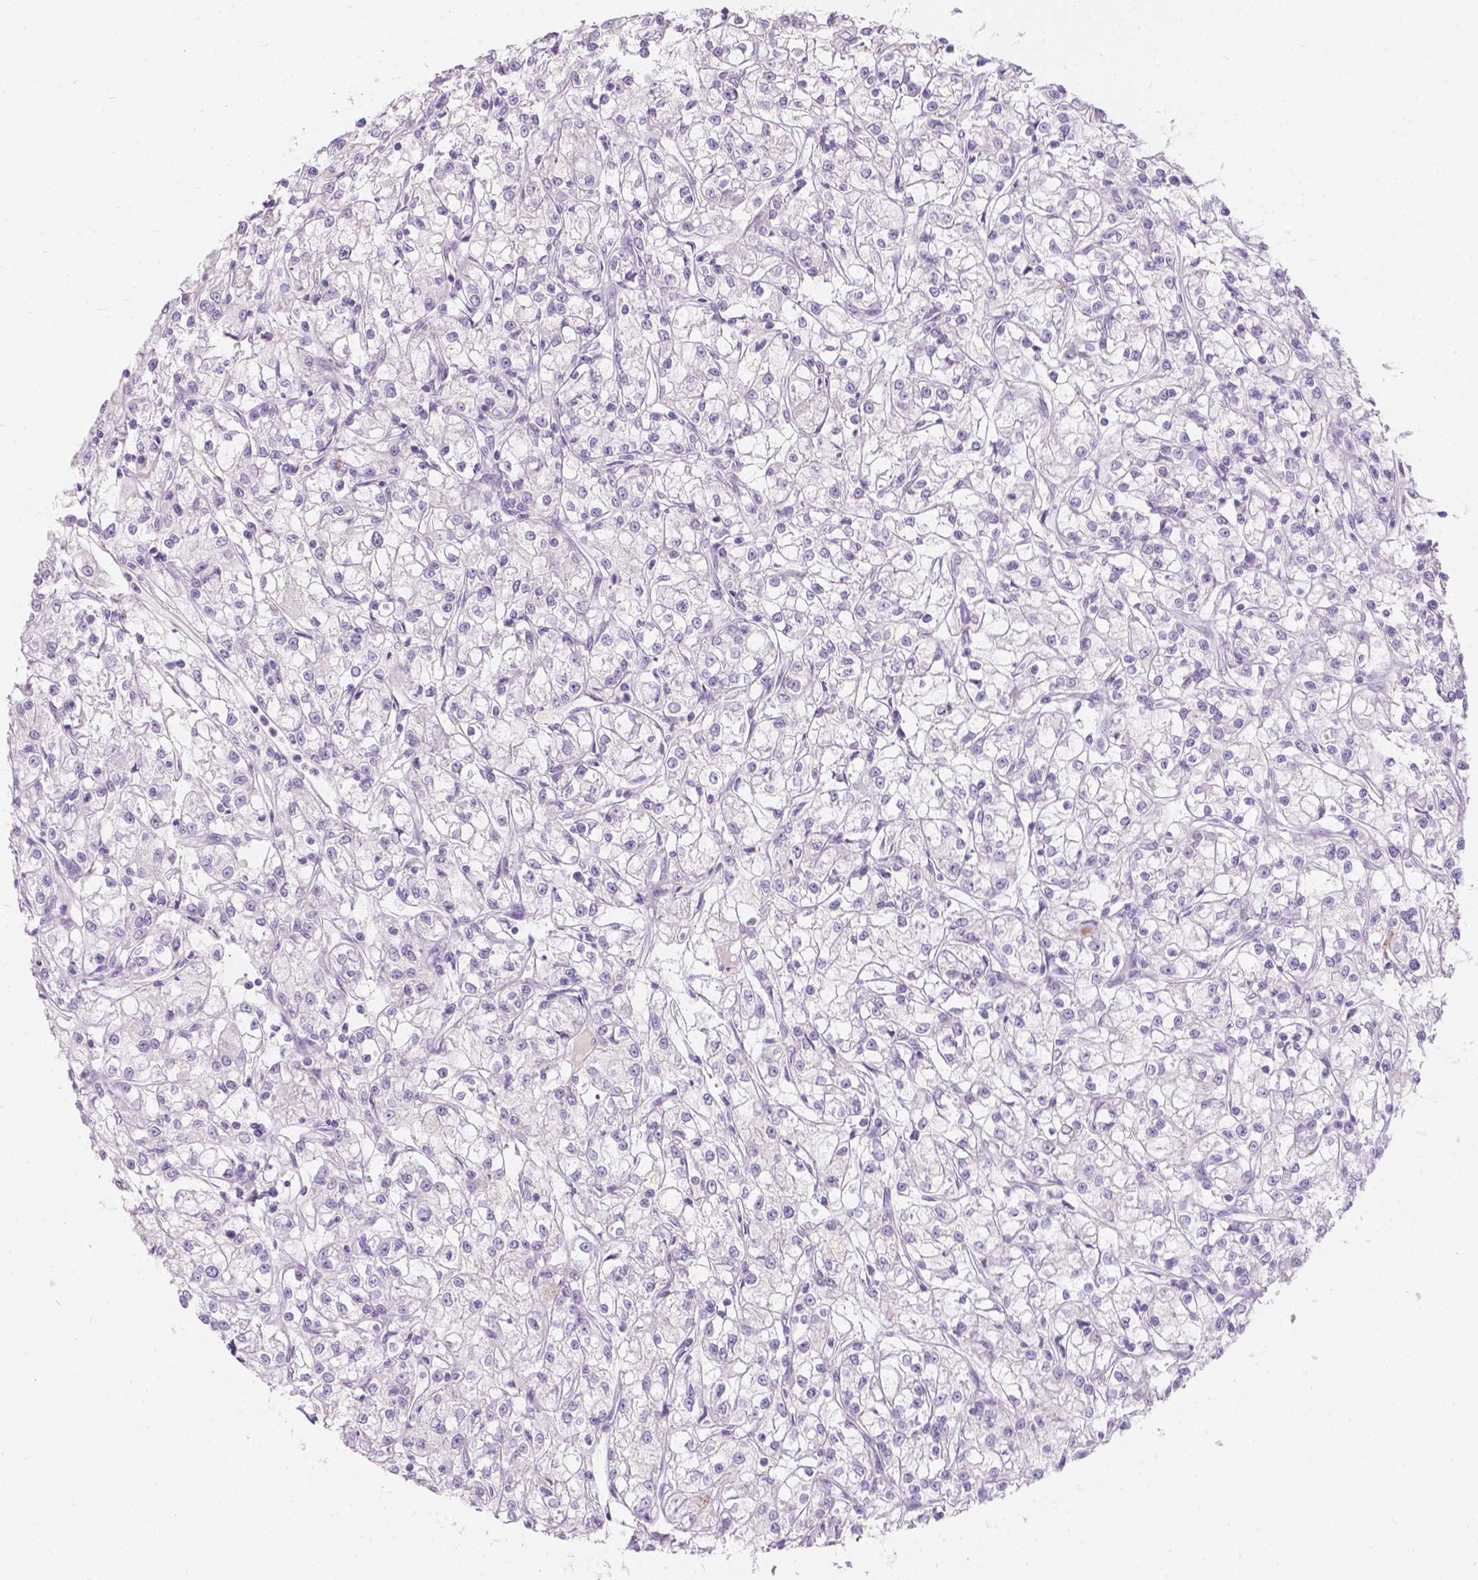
{"staining": {"intensity": "negative", "quantity": "none", "location": "none"}, "tissue": "renal cancer", "cell_type": "Tumor cells", "image_type": "cancer", "snomed": [{"axis": "morphology", "description": "Adenocarcinoma, NOS"}, {"axis": "topography", "description": "Kidney"}], "caption": "This is an immunohistochemistry image of human renal cancer. There is no positivity in tumor cells.", "gene": "HTN3", "patient": {"sex": "female", "age": 59}}